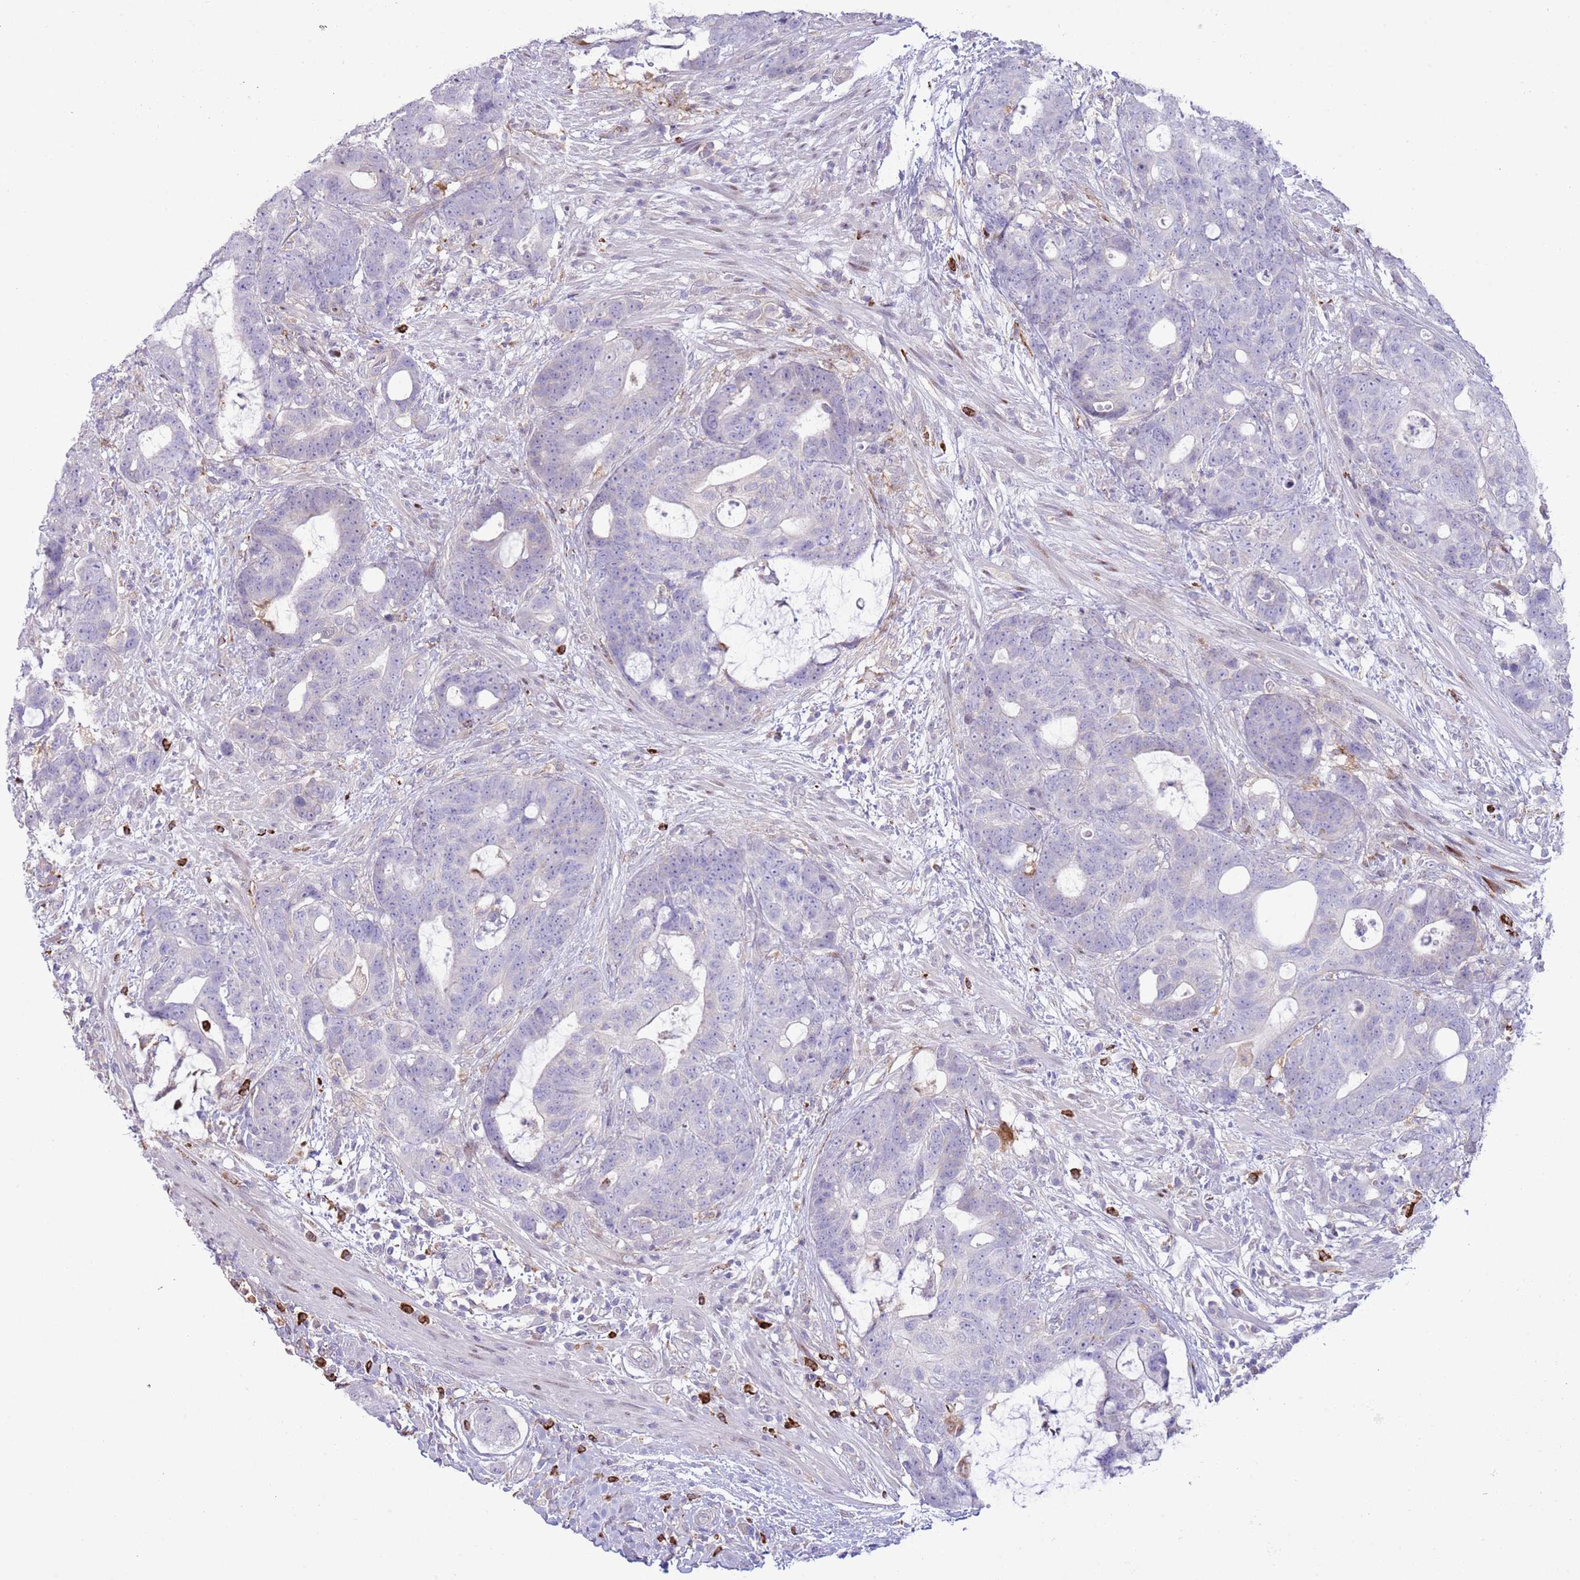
{"staining": {"intensity": "negative", "quantity": "none", "location": "none"}, "tissue": "colorectal cancer", "cell_type": "Tumor cells", "image_type": "cancer", "snomed": [{"axis": "morphology", "description": "Adenocarcinoma, NOS"}, {"axis": "topography", "description": "Colon"}], "caption": "IHC photomicrograph of human adenocarcinoma (colorectal) stained for a protein (brown), which exhibits no staining in tumor cells. (DAB (3,3'-diaminobenzidine) immunohistochemistry visualized using brightfield microscopy, high magnification).", "gene": "ANO8", "patient": {"sex": "female", "age": 82}}